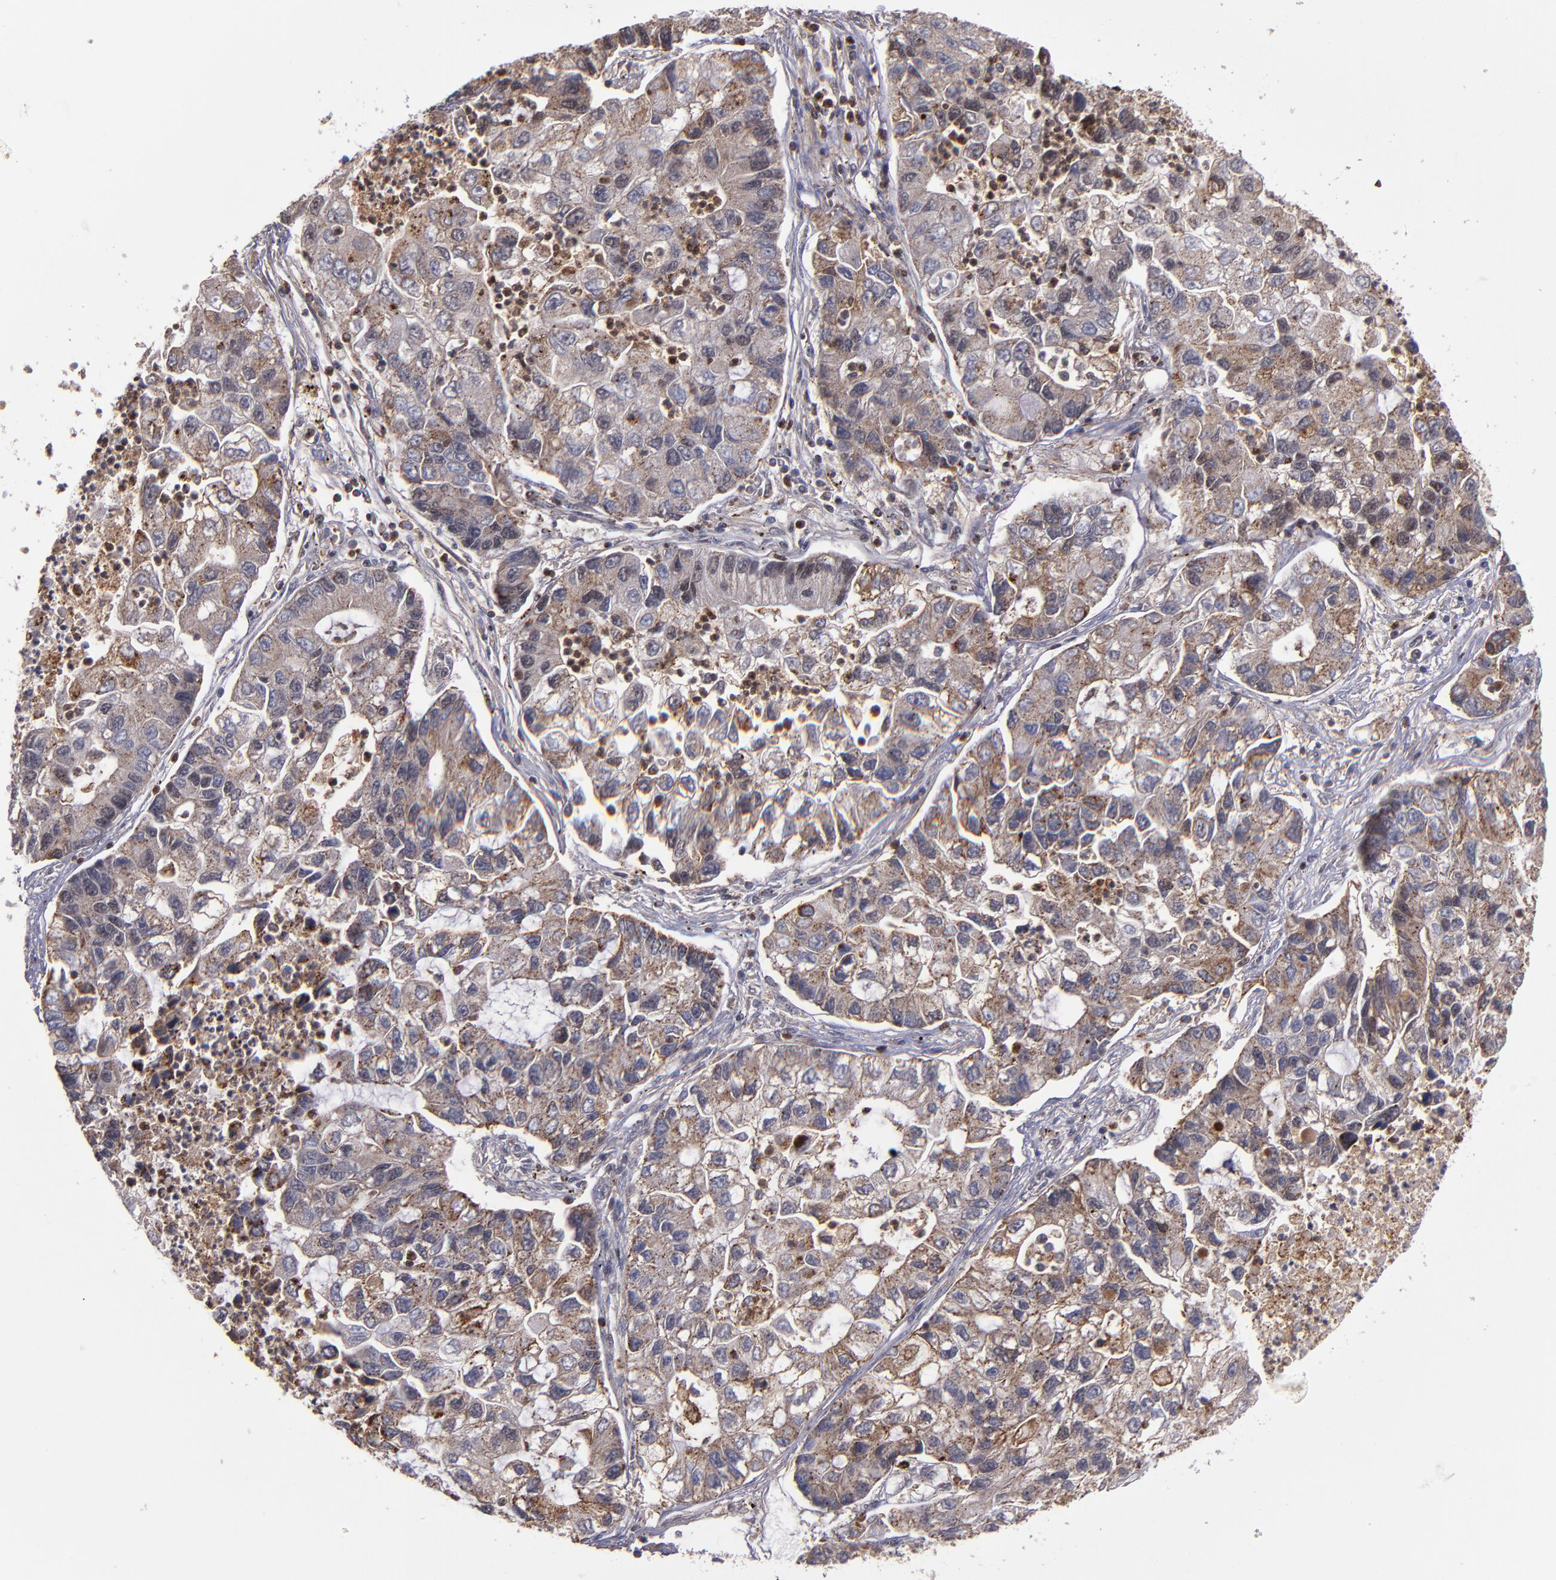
{"staining": {"intensity": "moderate", "quantity": "25%-75%", "location": "cytoplasmic/membranous"}, "tissue": "lung cancer", "cell_type": "Tumor cells", "image_type": "cancer", "snomed": [{"axis": "morphology", "description": "Adenocarcinoma, NOS"}, {"axis": "topography", "description": "Lung"}], "caption": "Lung cancer (adenocarcinoma) stained with a protein marker shows moderate staining in tumor cells.", "gene": "EP300", "patient": {"sex": "female", "age": 51}}